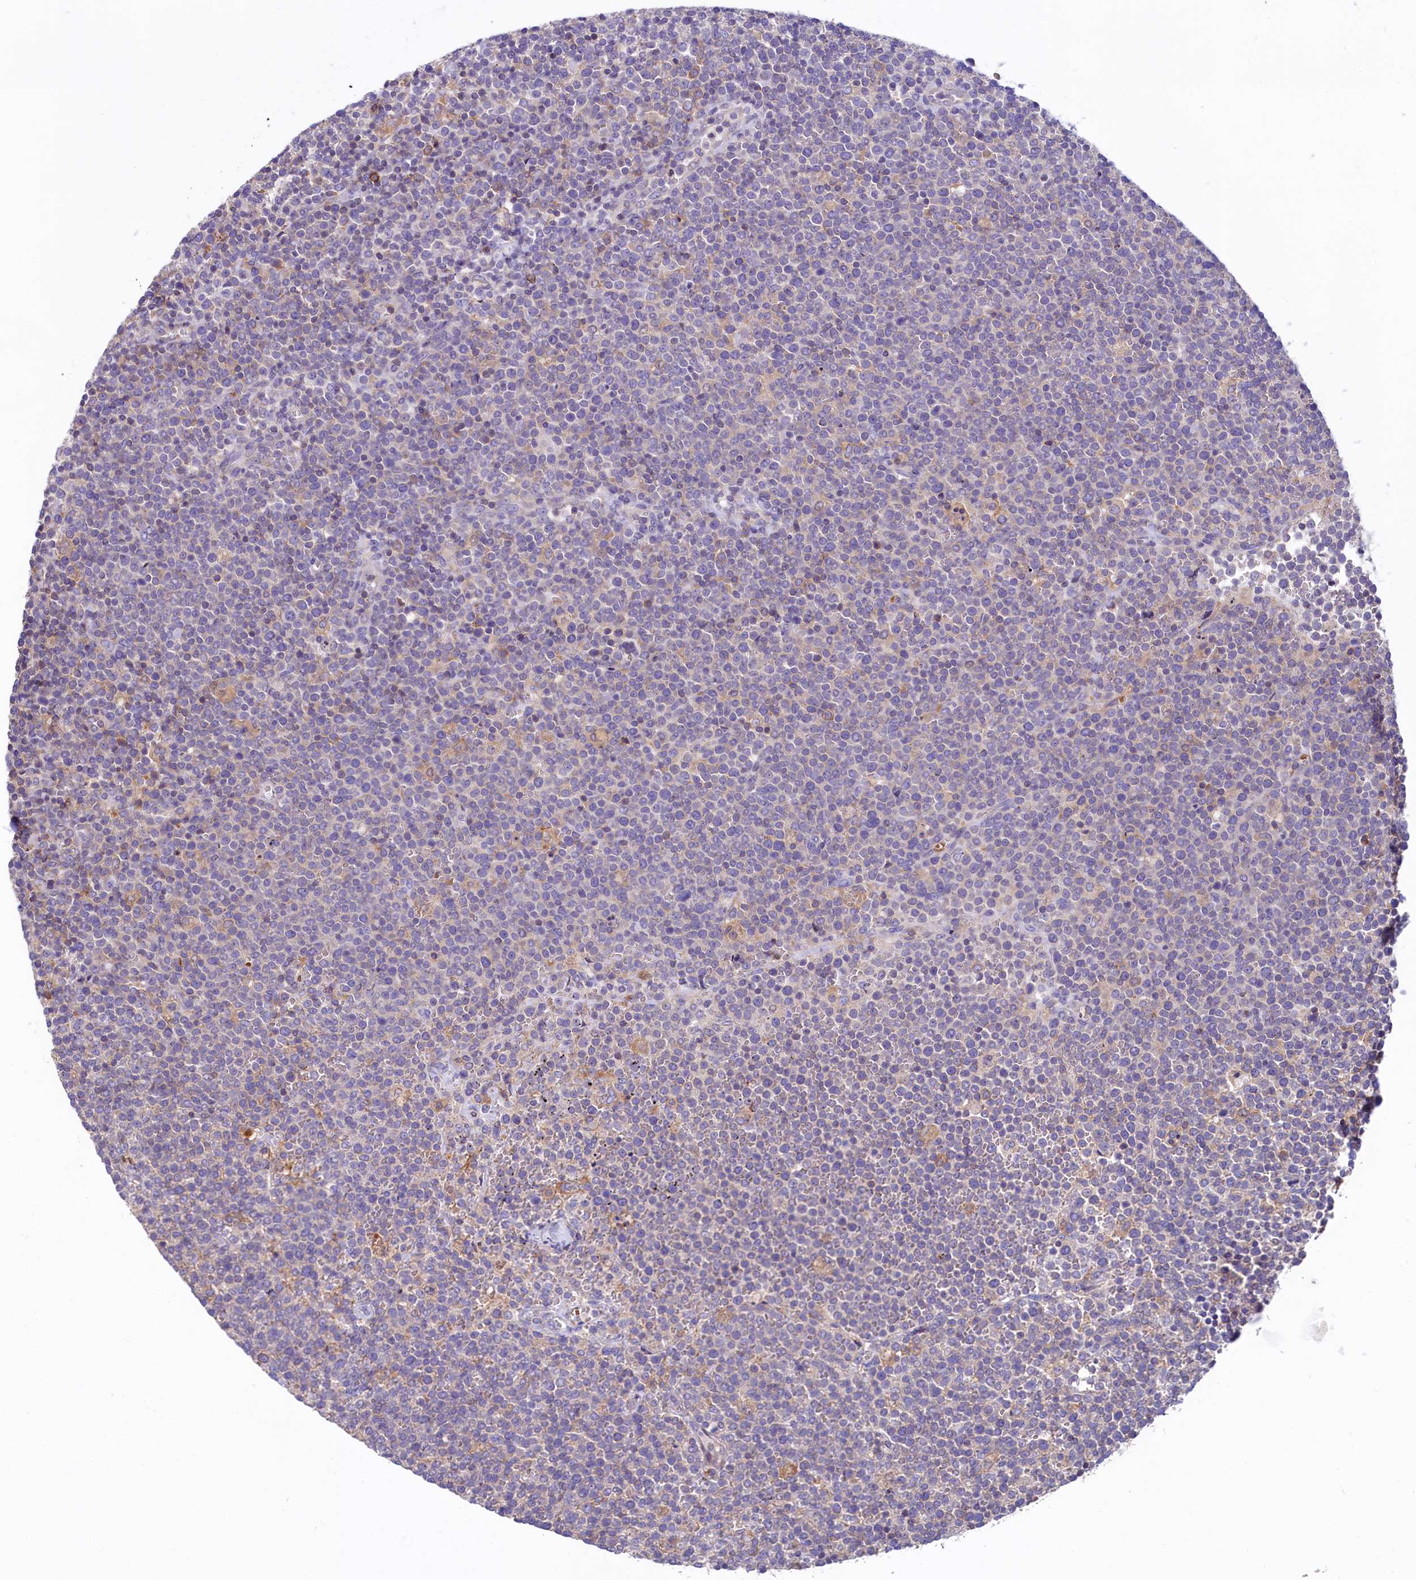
{"staining": {"intensity": "negative", "quantity": "none", "location": "none"}, "tissue": "lymphoma", "cell_type": "Tumor cells", "image_type": "cancer", "snomed": [{"axis": "morphology", "description": "Malignant lymphoma, non-Hodgkin's type, High grade"}, {"axis": "topography", "description": "Lymph node"}], "caption": "High magnification brightfield microscopy of lymphoma stained with DAB (brown) and counterstained with hematoxylin (blue): tumor cells show no significant positivity.", "gene": "HPS6", "patient": {"sex": "male", "age": 61}}